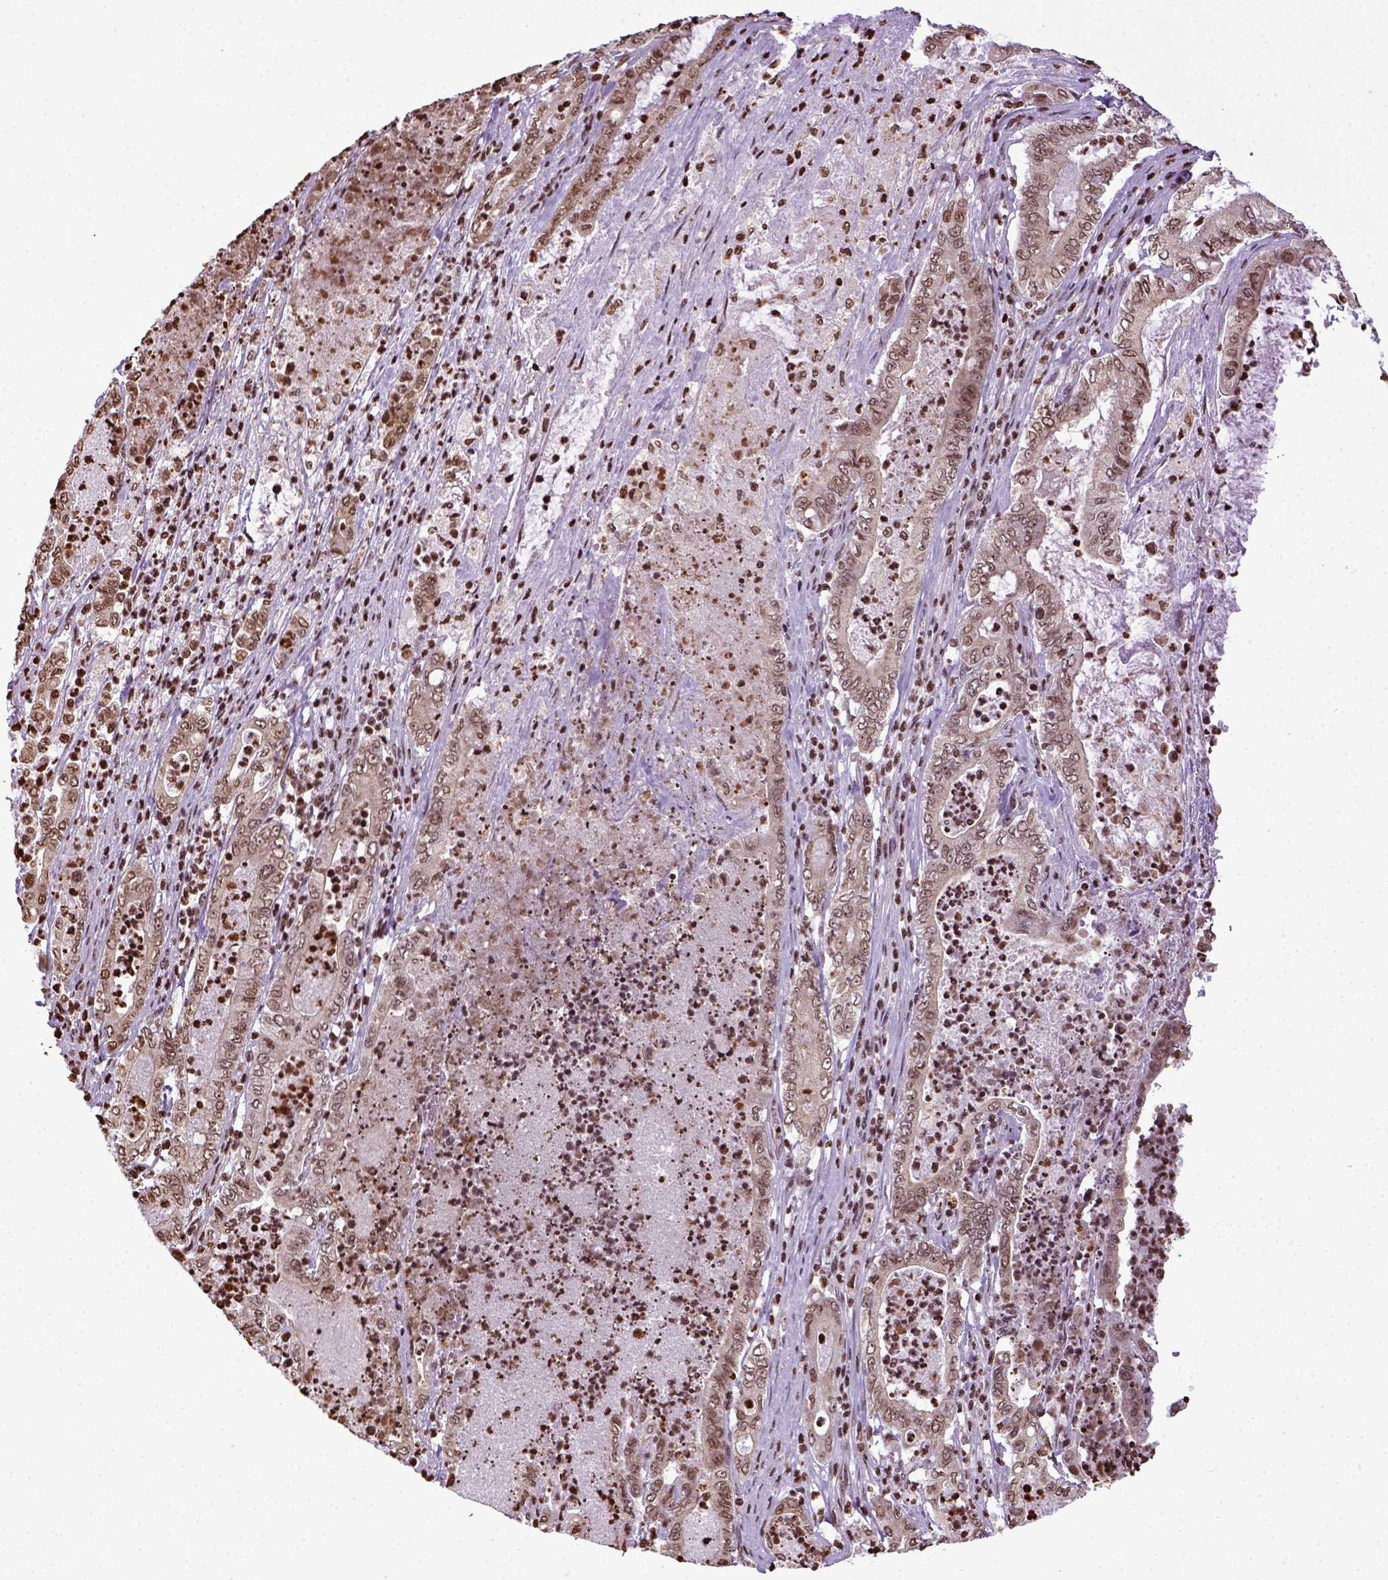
{"staining": {"intensity": "moderate", "quantity": ">75%", "location": "nuclear"}, "tissue": "pancreatic cancer", "cell_type": "Tumor cells", "image_type": "cancer", "snomed": [{"axis": "morphology", "description": "Adenocarcinoma, NOS"}, {"axis": "topography", "description": "Pancreas"}], "caption": "Pancreatic adenocarcinoma was stained to show a protein in brown. There is medium levels of moderate nuclear positivity in approximately >75% of tumor cells. The staining was performed using DAB to visualize the protein expression in brown, while the nuclei were stained in blue with hematoxylin (Magnification: 20x).", "gene": "ZNF75D", "patient": {"sex": "male", "age": 71}}